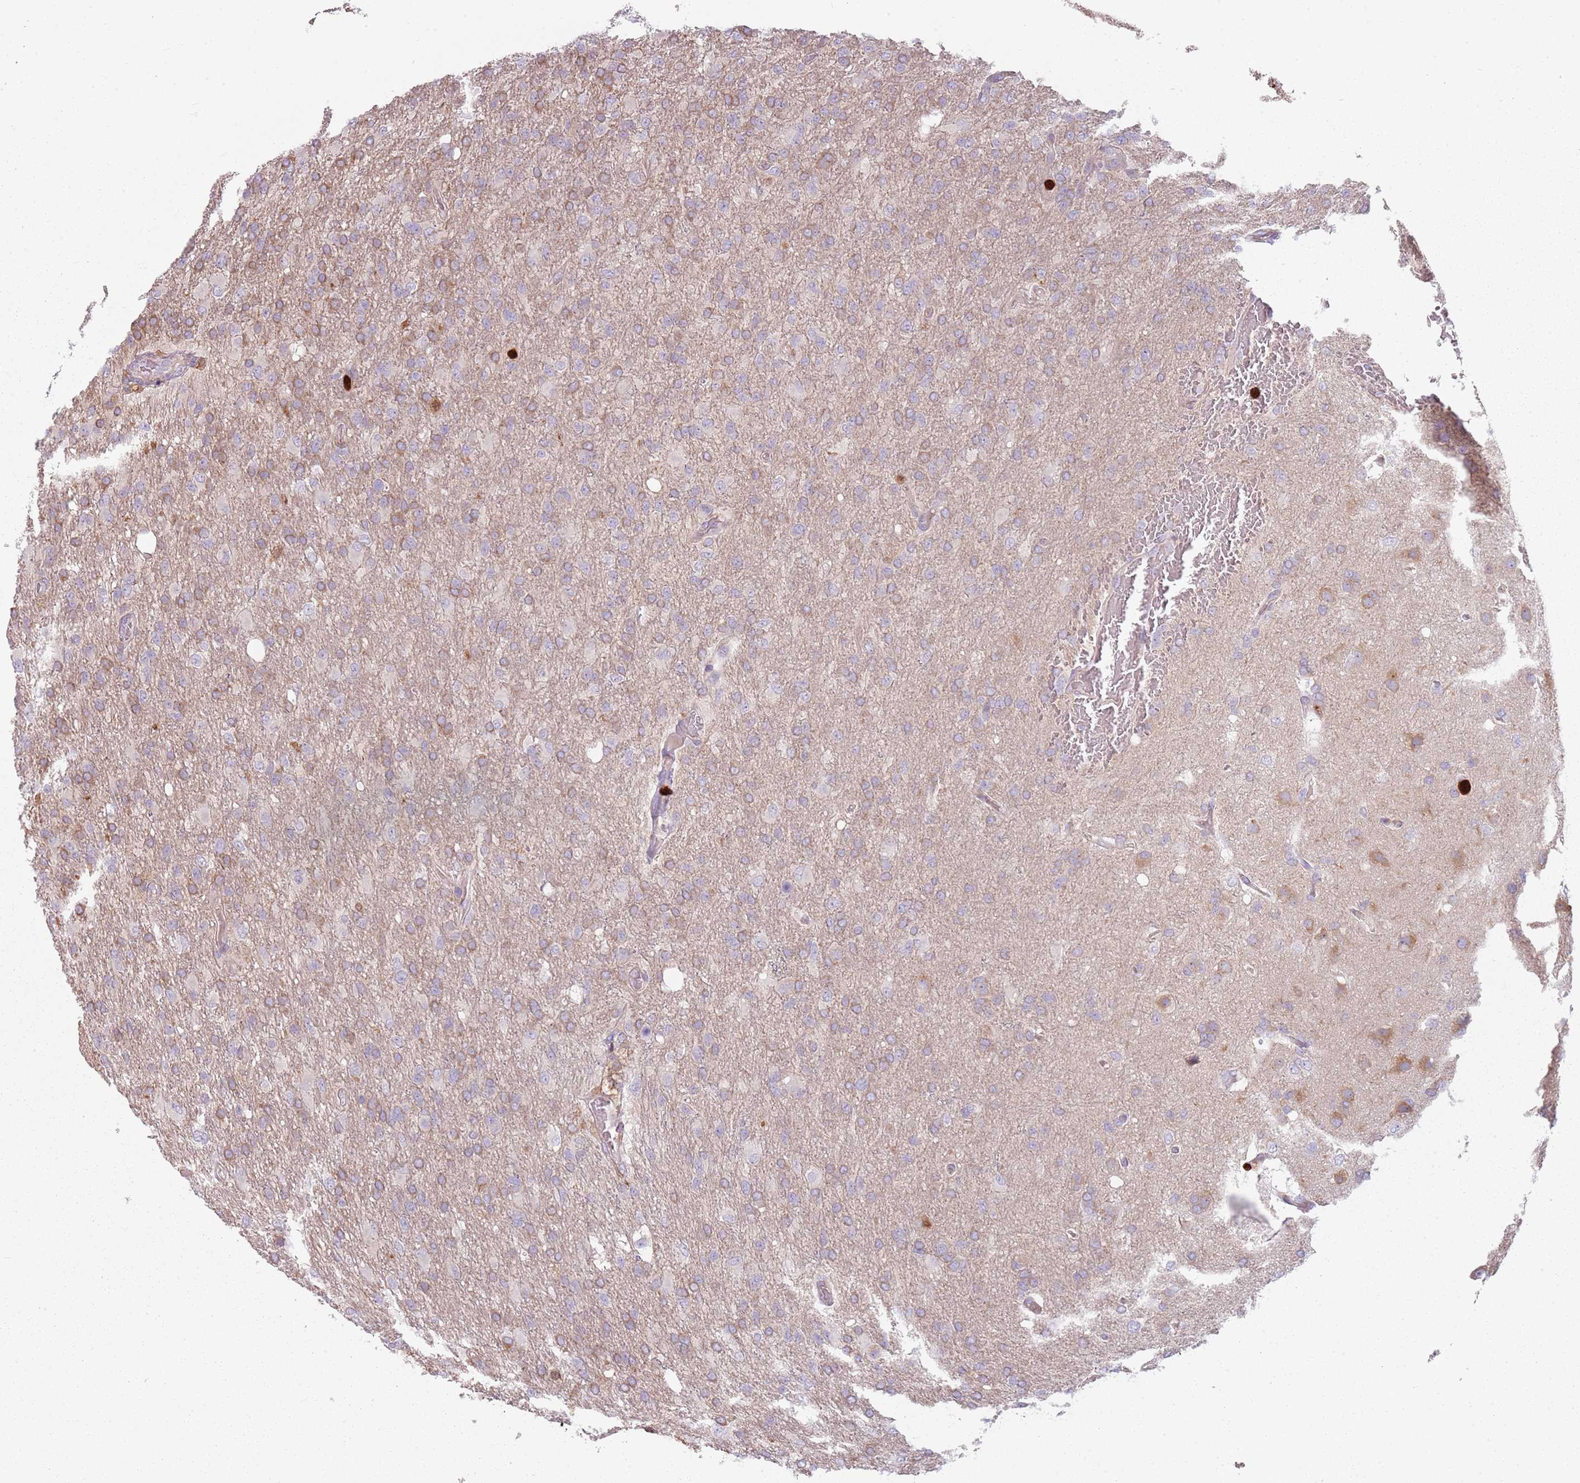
{"staining": {"intensity": "moderate", "quantity": "<25%", "location": "cytoplasmic/membranous"}, "tissue": "glioma", "cell_type": "Tumor cells", "image_type": "cancer", "snomed": [{"axis": "morphology", "description": "Glioma, malignant, High grade"}, {"axis": "topography", "description": "Brain"}], "caption": "There is low levels of moderate cytoplasmic/membranous positivity in tumor cells of glioma, as demonstrated by immunohistochemical staining (brown color).", "gene": "SPAG4", "patient": {"sex": "female", "age": 74}}